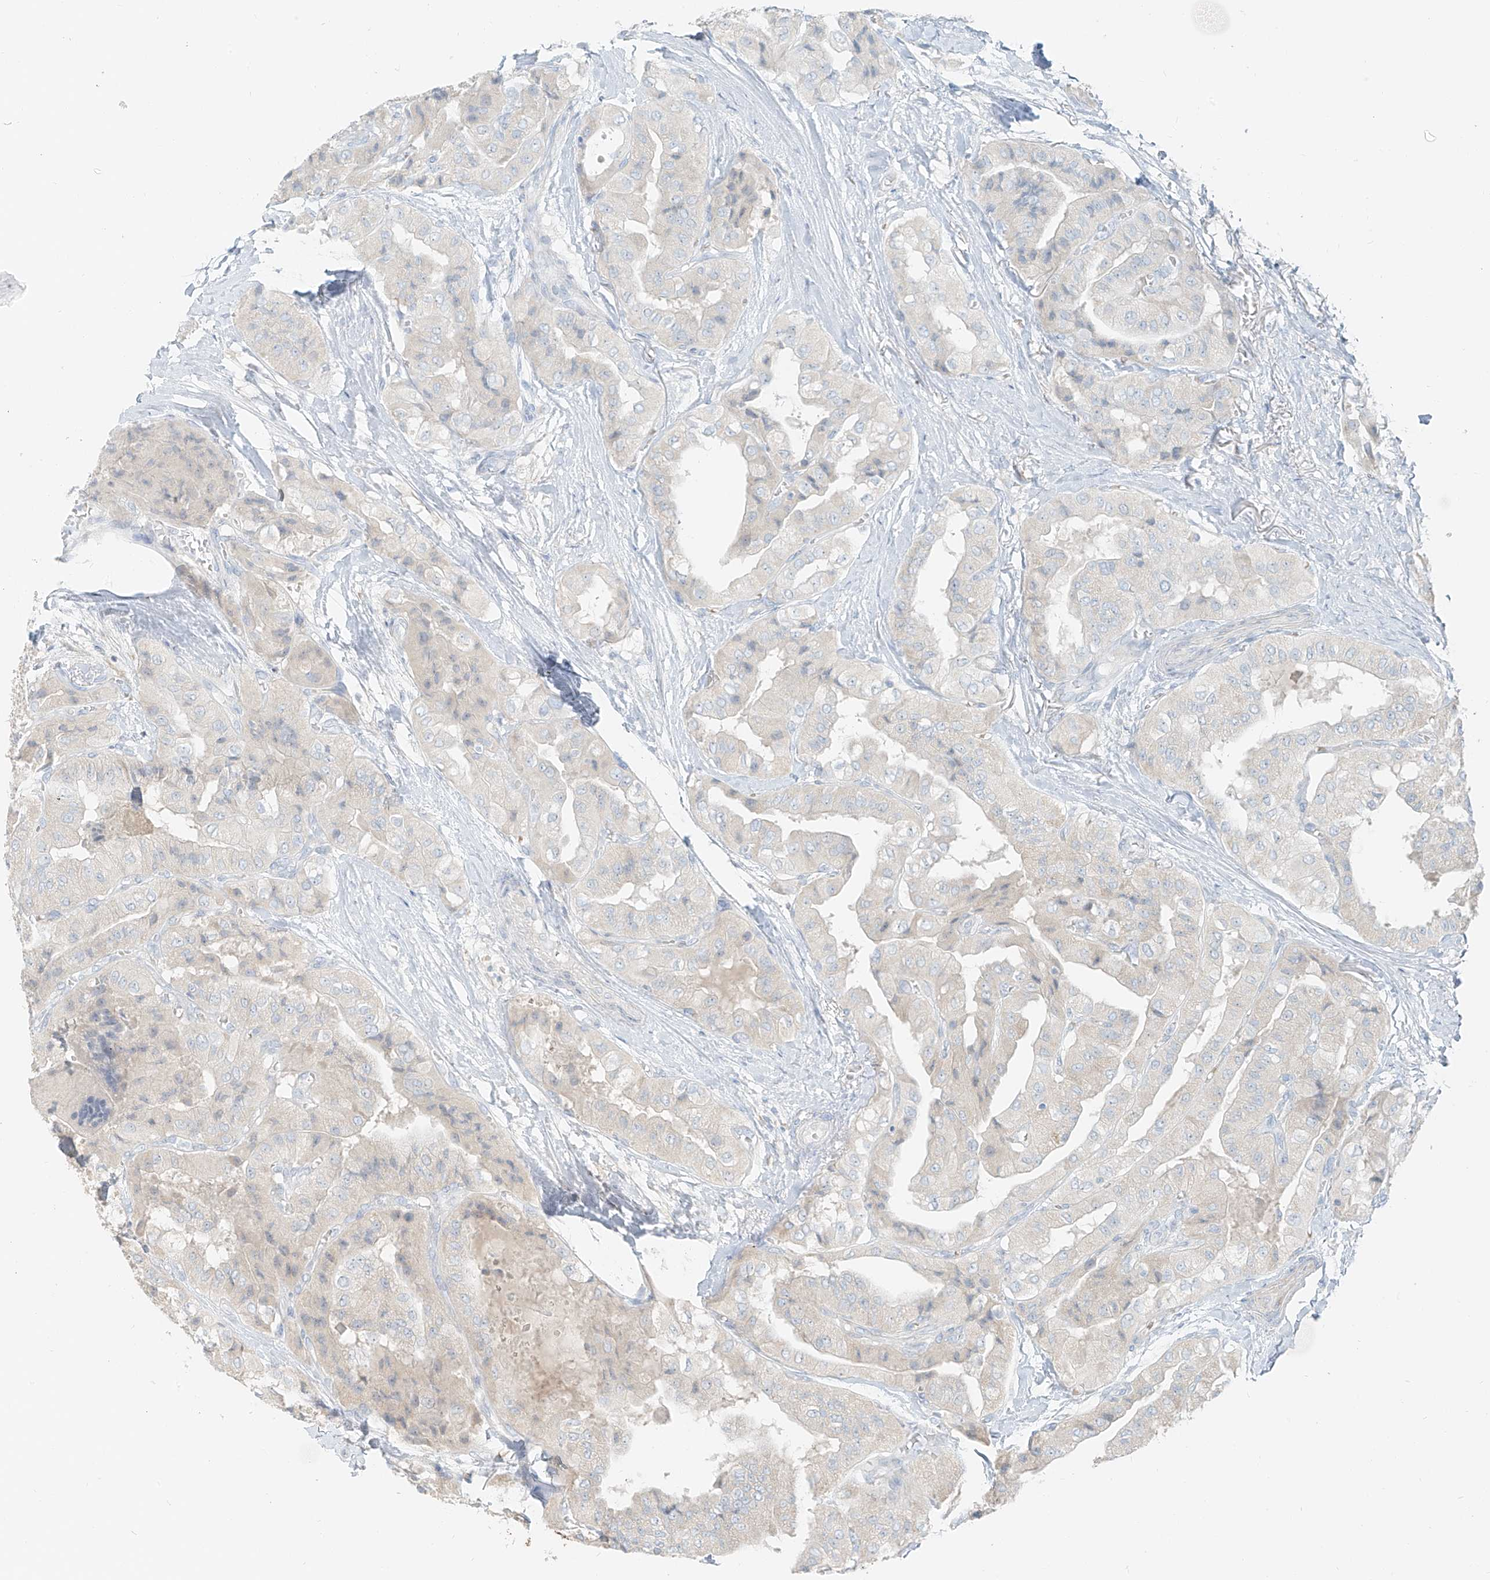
{"staining": {"intensity": "negative", "quantity": "none", "location": "none"}, "tissue": "thyroid cancer", "cell_type": "Tumor cells", "image_type": "cancer", "snomed": [{"axis": "morphology", "description": "Papillary adenocarcinoma, NOS"}, {"axis": "topography", "description": "Thyroid gland"}], "caption": "Image shows no protein staining in tumor cells of thyroid papillary adenocarcinoma tissue. (DAB IHC, high magnification).", "gene": "FSTL1", "patient": {"sex": "female", "age": 59}}